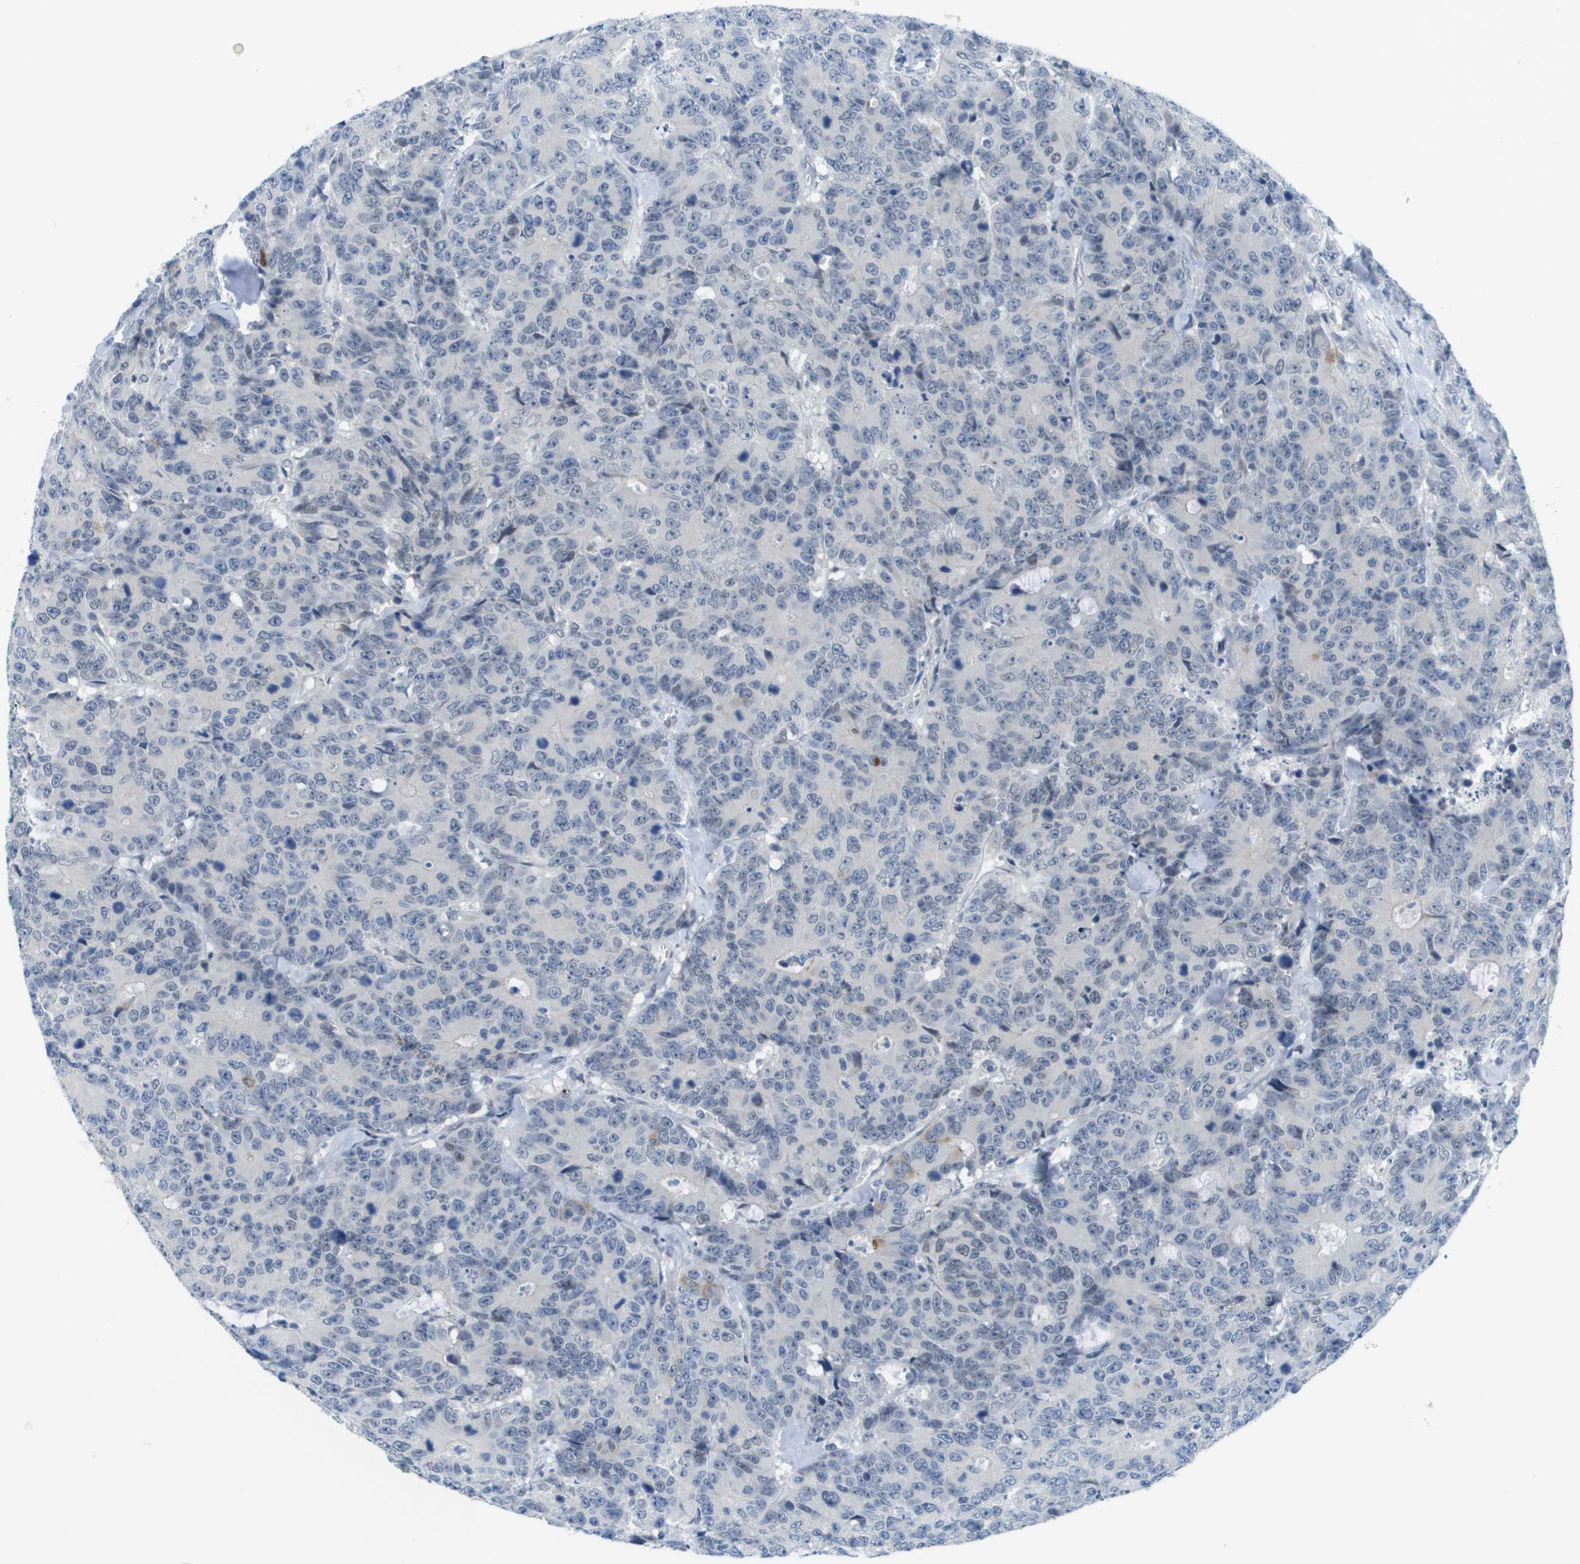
{"staining": {"intensity": "negative", "quantity": "none", "location": "none"}, "tissue": "colorectal cancer", "cell_type": "Tumor cells", "image_type": "cancer", "snomed": [{"axis": "morphology", "description": "Adenocarcinoma, NOS"}, {"axis": "topography", "description": "Colon"}], "caption": "The histopathology image demonstrates no staining of tumor cells in adenocarcinoma (colorectal).", "gene": "ARID1B", "patient": {"sex": "female", "age": 86}}